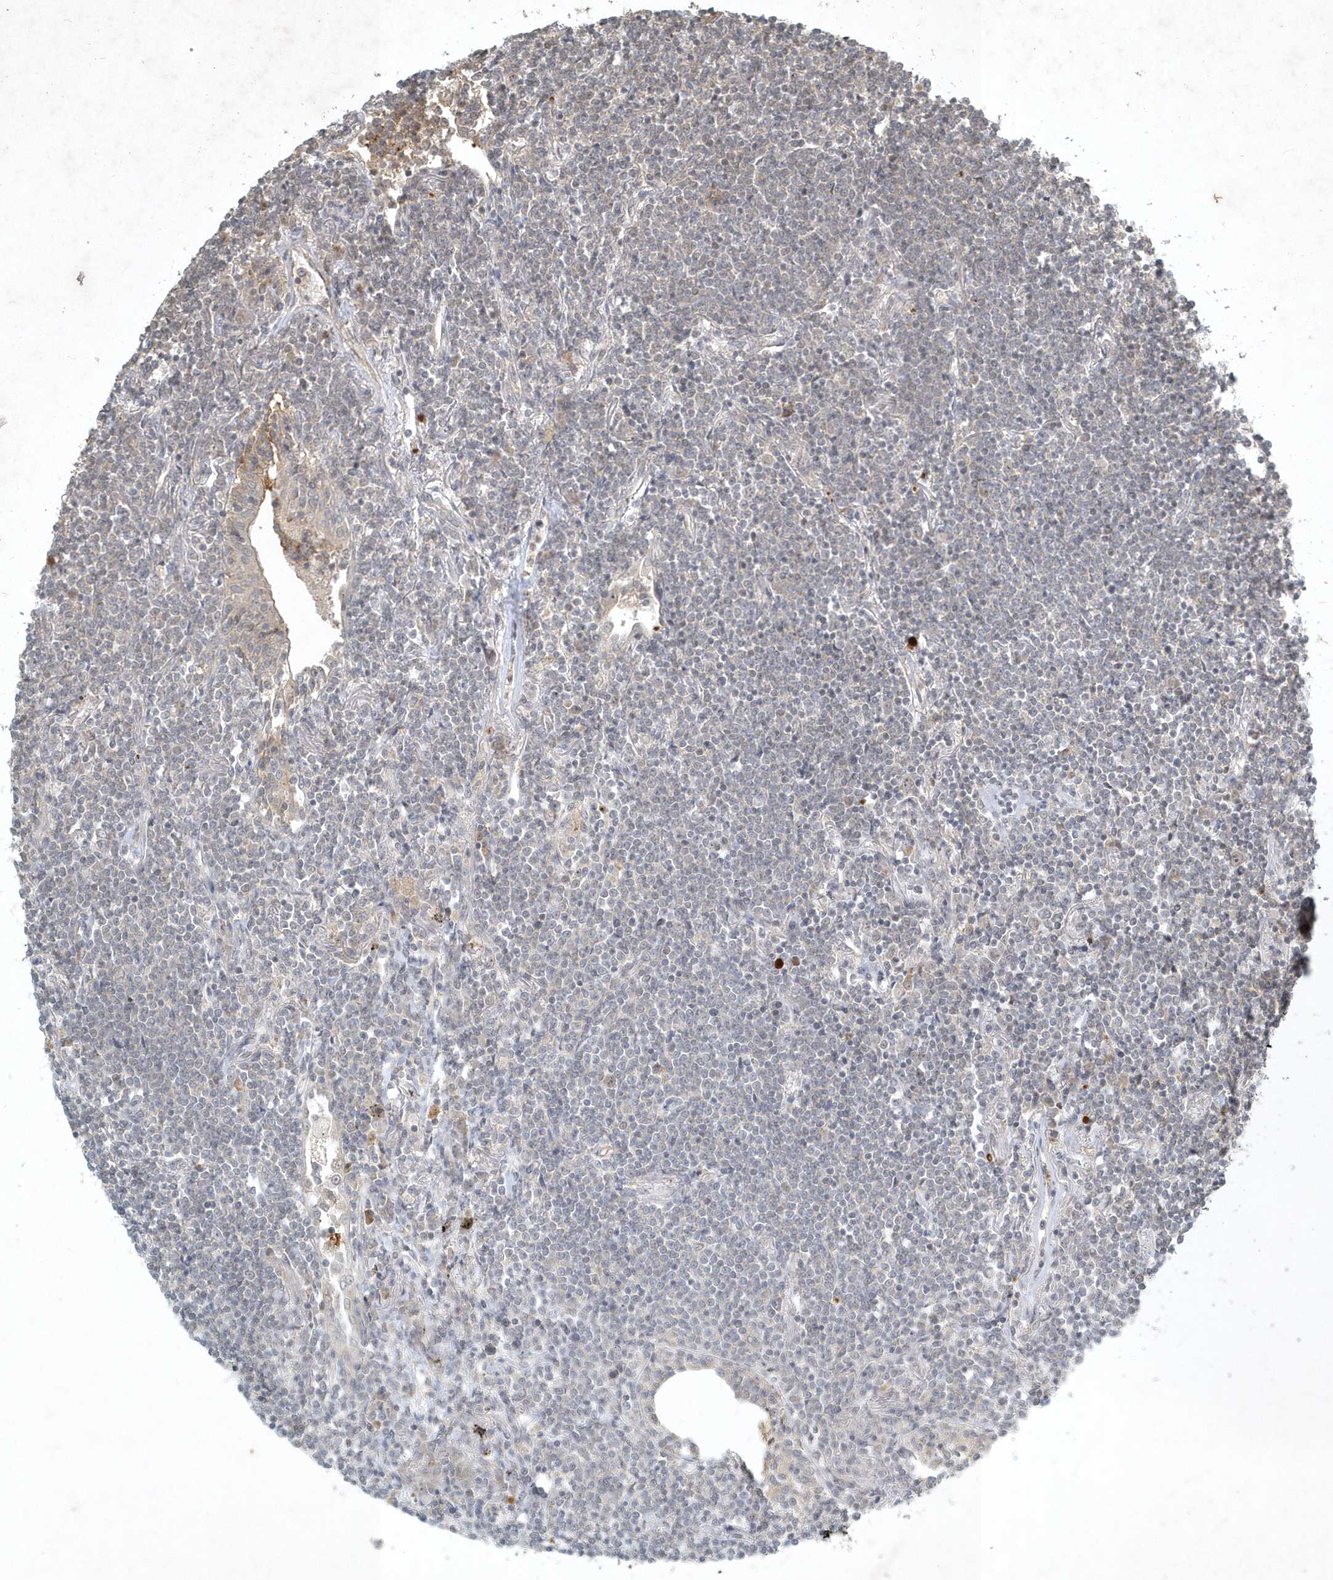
{"staining": {"intensity": "negative", "quantity": "none", "location": "none"}, "tissue": "lymphoma", "cell_type": "Tumor cells", "image_type": "cancer", "snomed": [{"axis": "morphology", "description": "Malignant lymphoma, non-Hodgkin's type, Low grade"}, {"axis": "topography", "description": "Lung"}], "caption": "Immunohistochemical staining of malignant lymphoma, non-Hodgkin's type (low-grade) shows no significant positivity in tumor cells.", "gene": "TNFAIP6", "patient": {"sex": "female", "age": 71}}